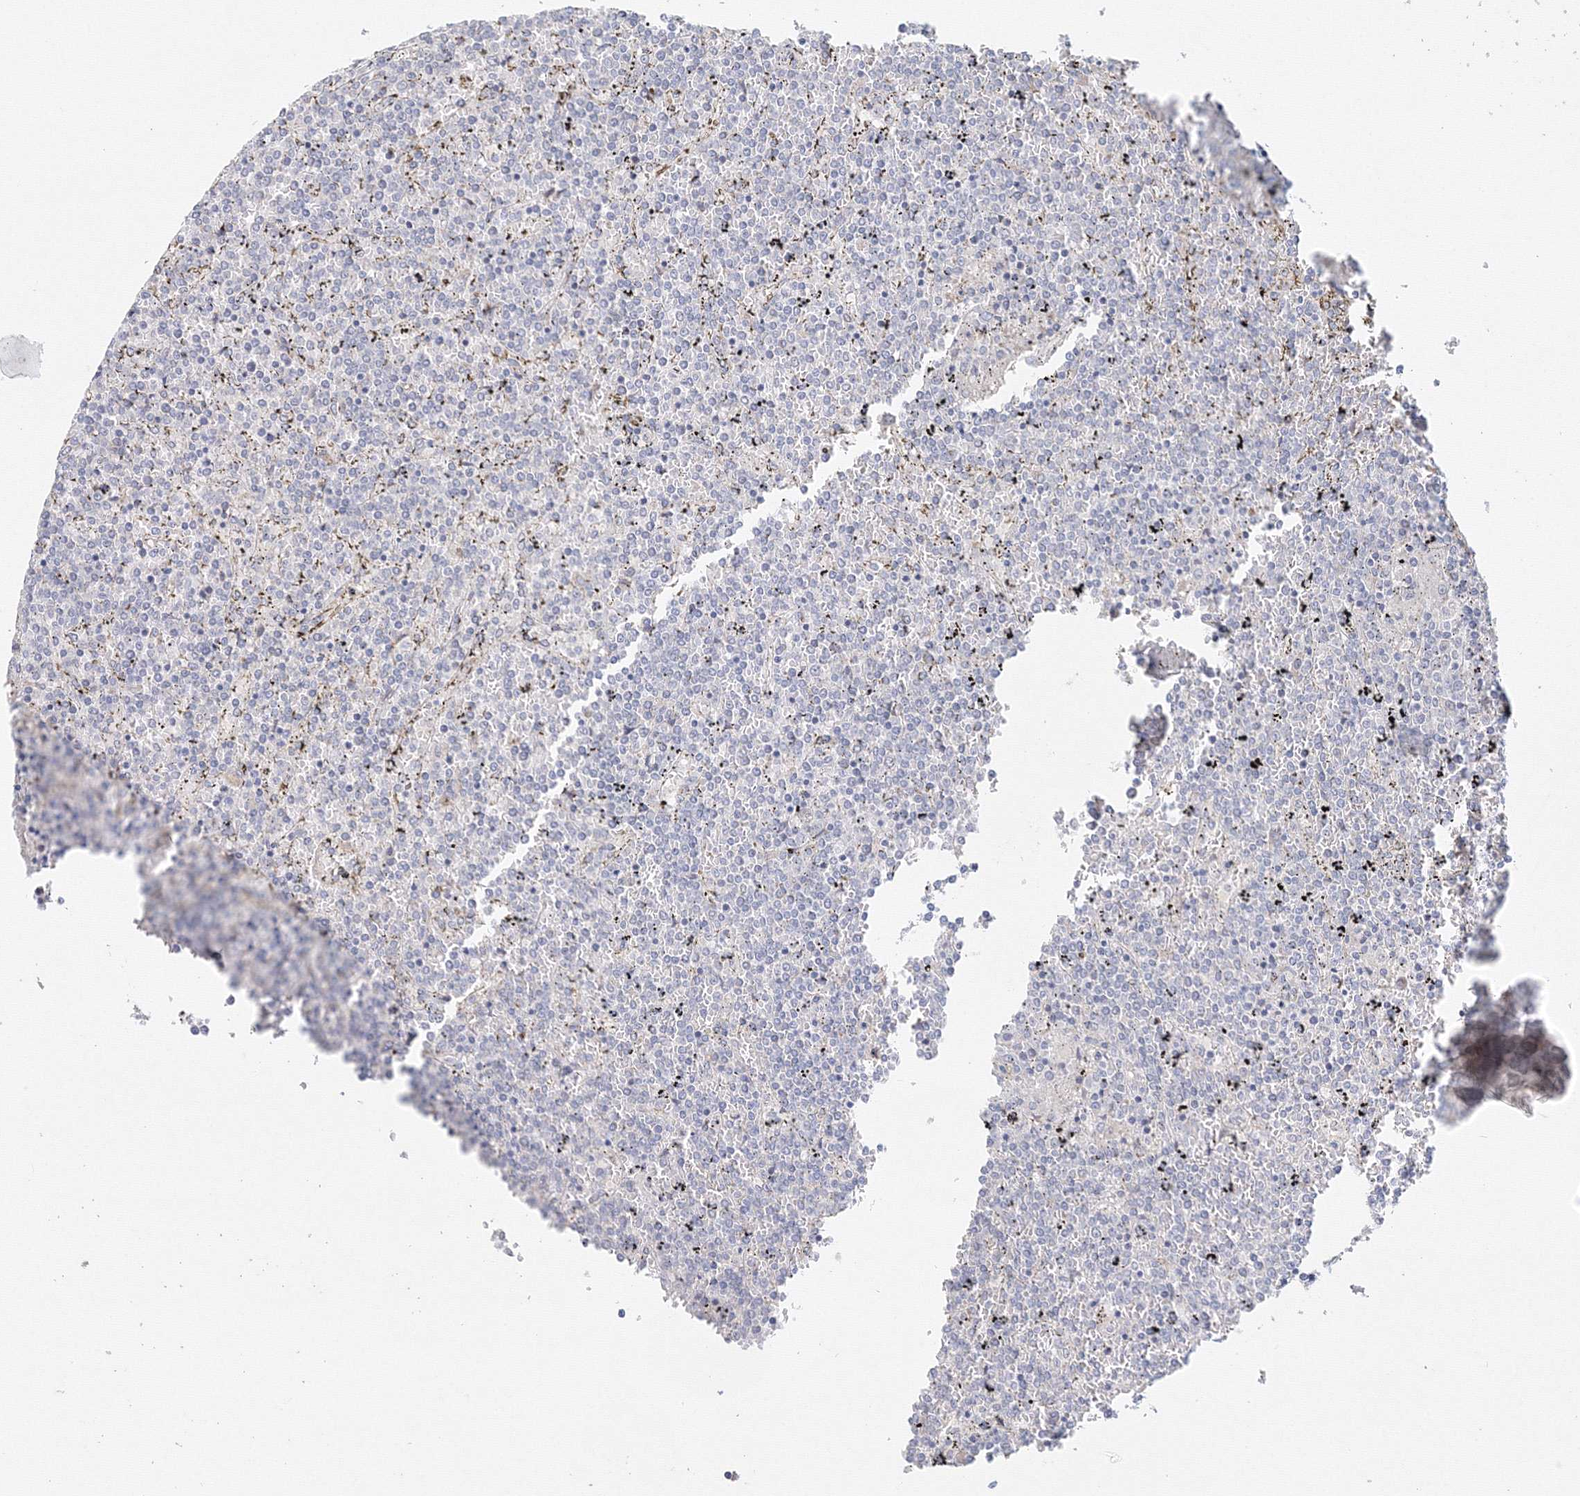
{"staining": {"intensity": "negative", "quantity": "none", "location": "none"}, "tissue": "lymphoma", "cell_type": "Tumor cells", "image_type": "cancer", "snomed": [{"axis": "morphology", "description": "Malignant lymphoma, non-Hodgkin's type, Low grade"}, {"axis": "topography", "description": "Spleen"}], "caption": "This image is of lymphoma stained with immunohistochemistry to label a protein in brown with the nuclei are counter-stained blue. There is no positivity in tumor cells.", "gene": "DHRS12", "patient": {"sex": "female", "age": 19}}